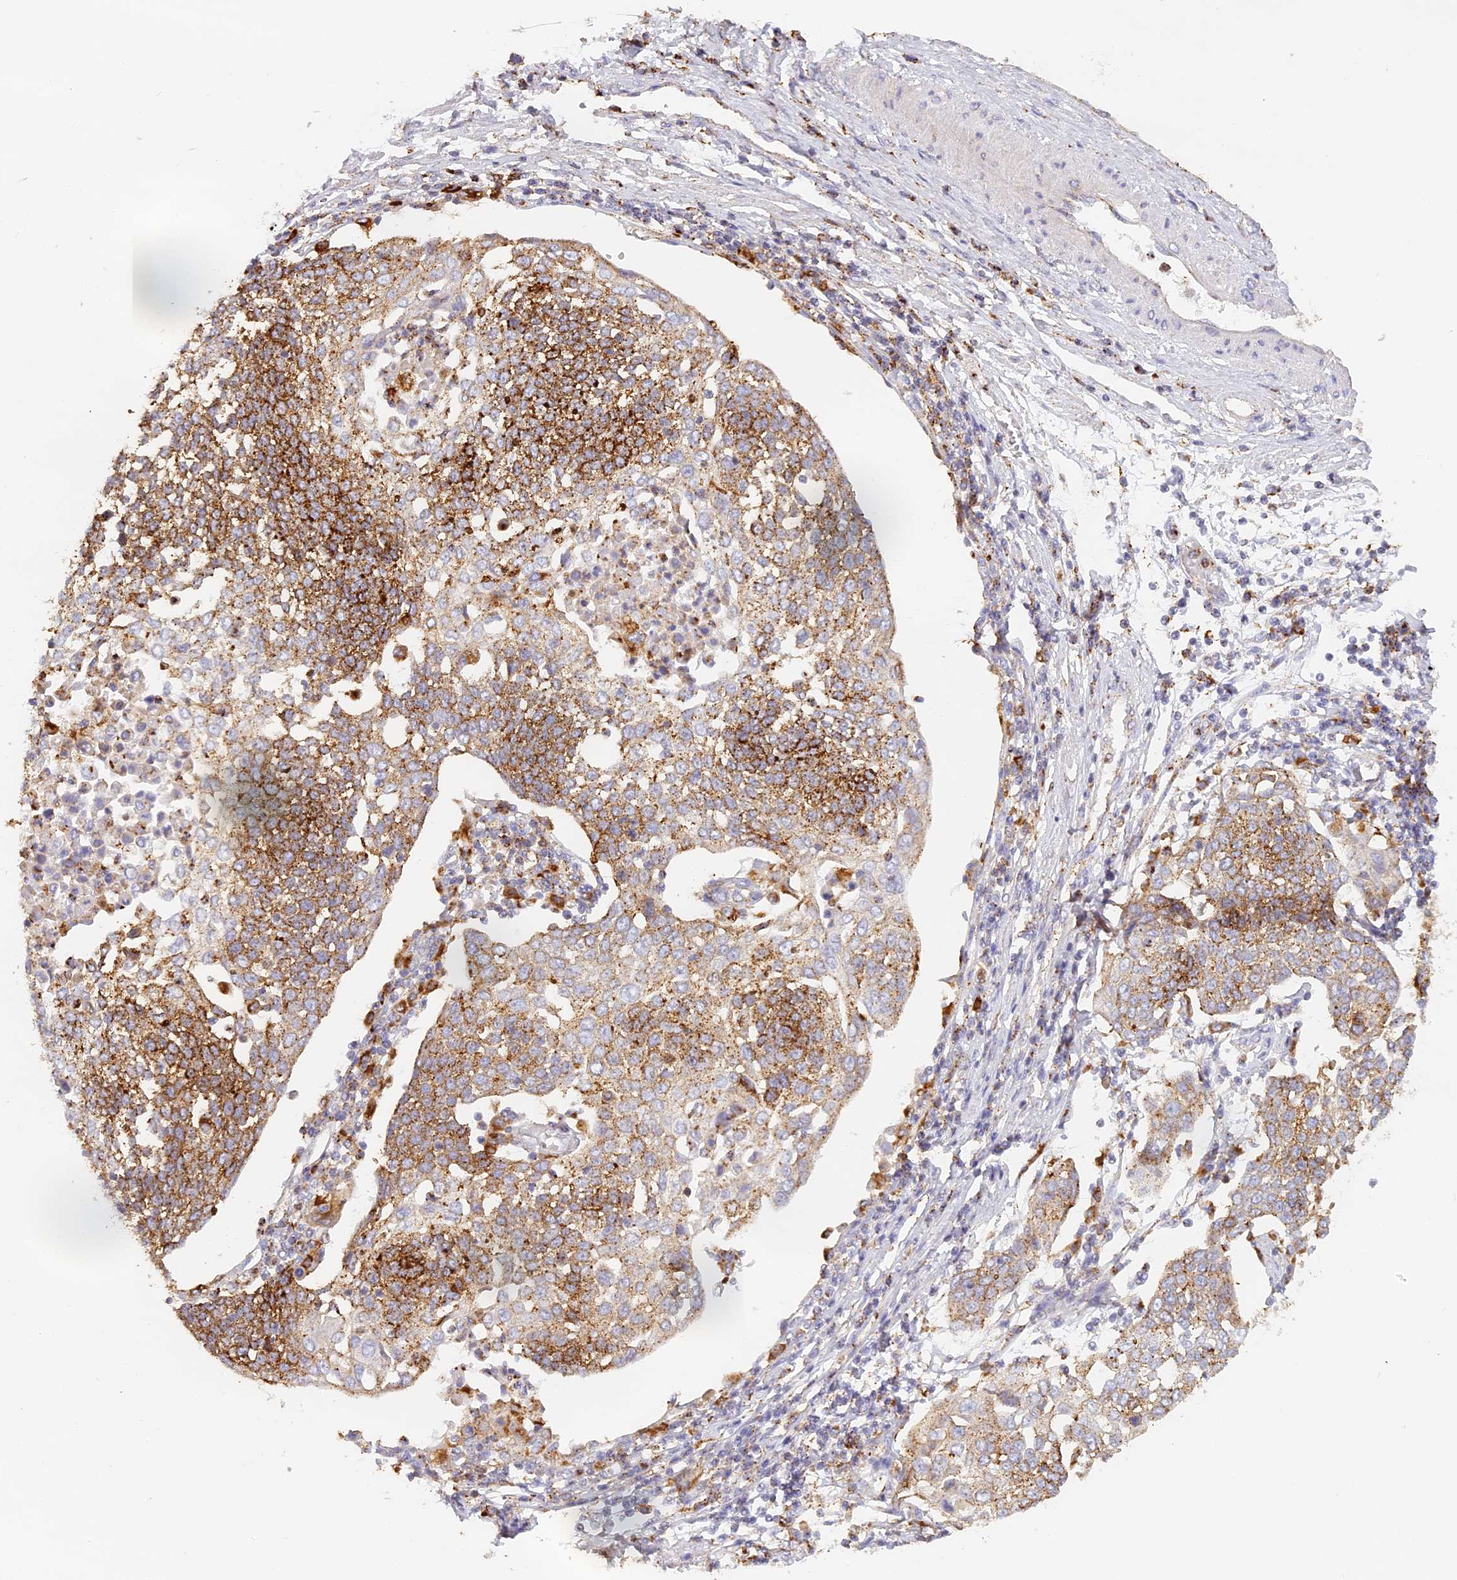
{"staining": {"intensity": "moderate", "quantity": ">75%", "location": "cytoplasmic/membranous"}, "tissue": "cervical cancer", "cell_type": "Tumor cells", "image_type": "cancer", "snomed": [{"axis": "morphology", "description": "Squamous cell carcinoma, NOS"}, {"axis": "topography", "description": "Cervix"}], "caption": "Squamous cell carcinoma (cervical) stained with a protein marker reveals moderate staining in tumor cells.", "gene": "LAMP2", "patient": {"sex": "female", "age": 34}}